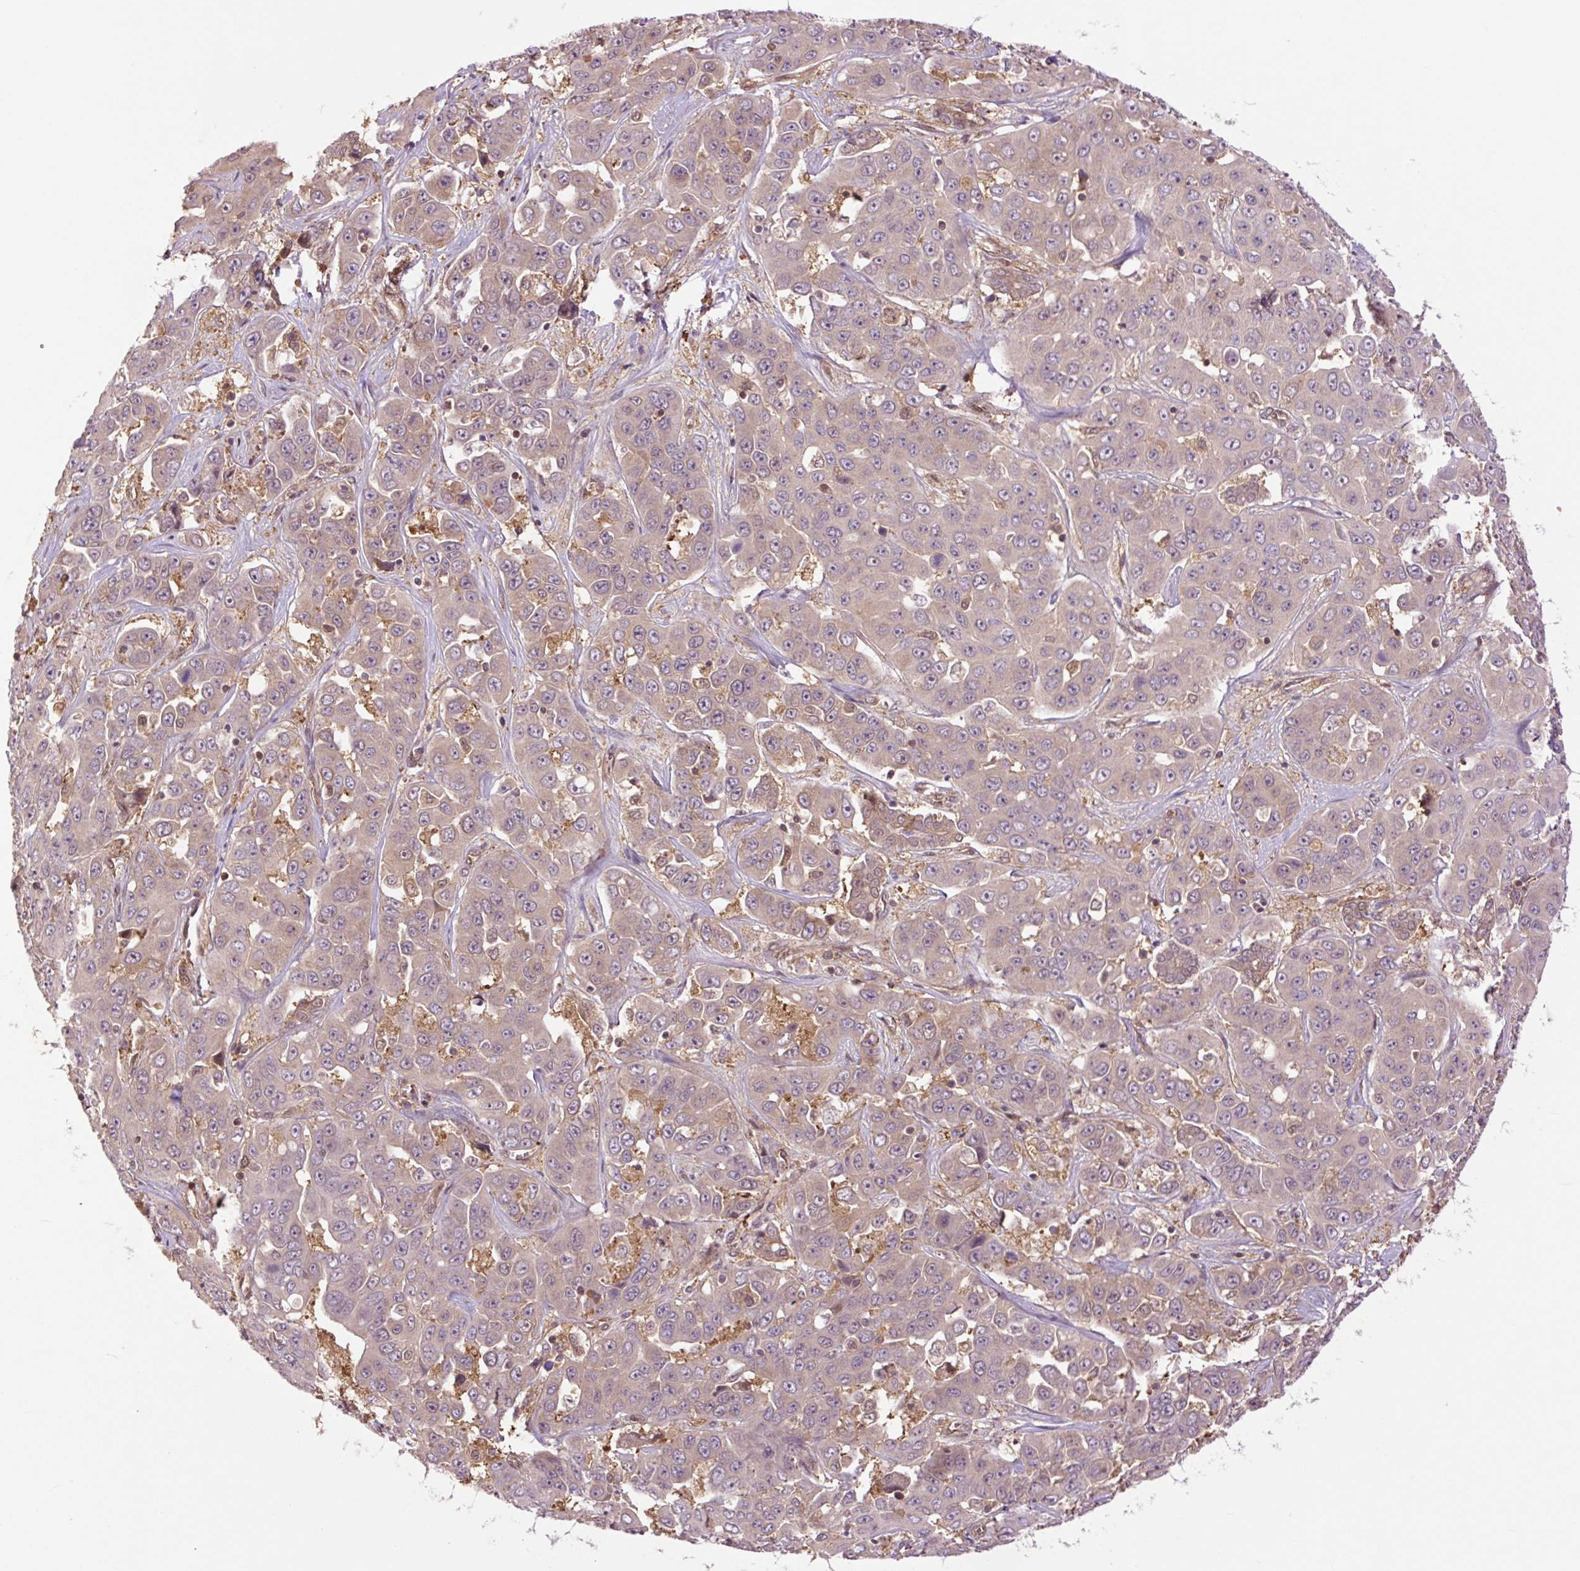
{"staining": {"intensity": "negative", "quantity": "none", "location": "none"}, "tissue": "liver cancer", "cell_type": "Tumor cells", "image_type": "cancer", "snomed": [{"axis": "morphology", "description": "Cholangiocarcinoma"}, {"axis": "topography", "description": "Liver"}], "caption": "Immunohistochemical staining of cholangiocarcinoma (liver) reveals no significant staining in tumor cells. Brightfield microscopy of immunohistochemistry (IHC) stained with DAB (brown) and hematoxylin (blue), captured at high magnification.", "gene": "TPT1", "patient": {"sex": "female", "age": 52}}